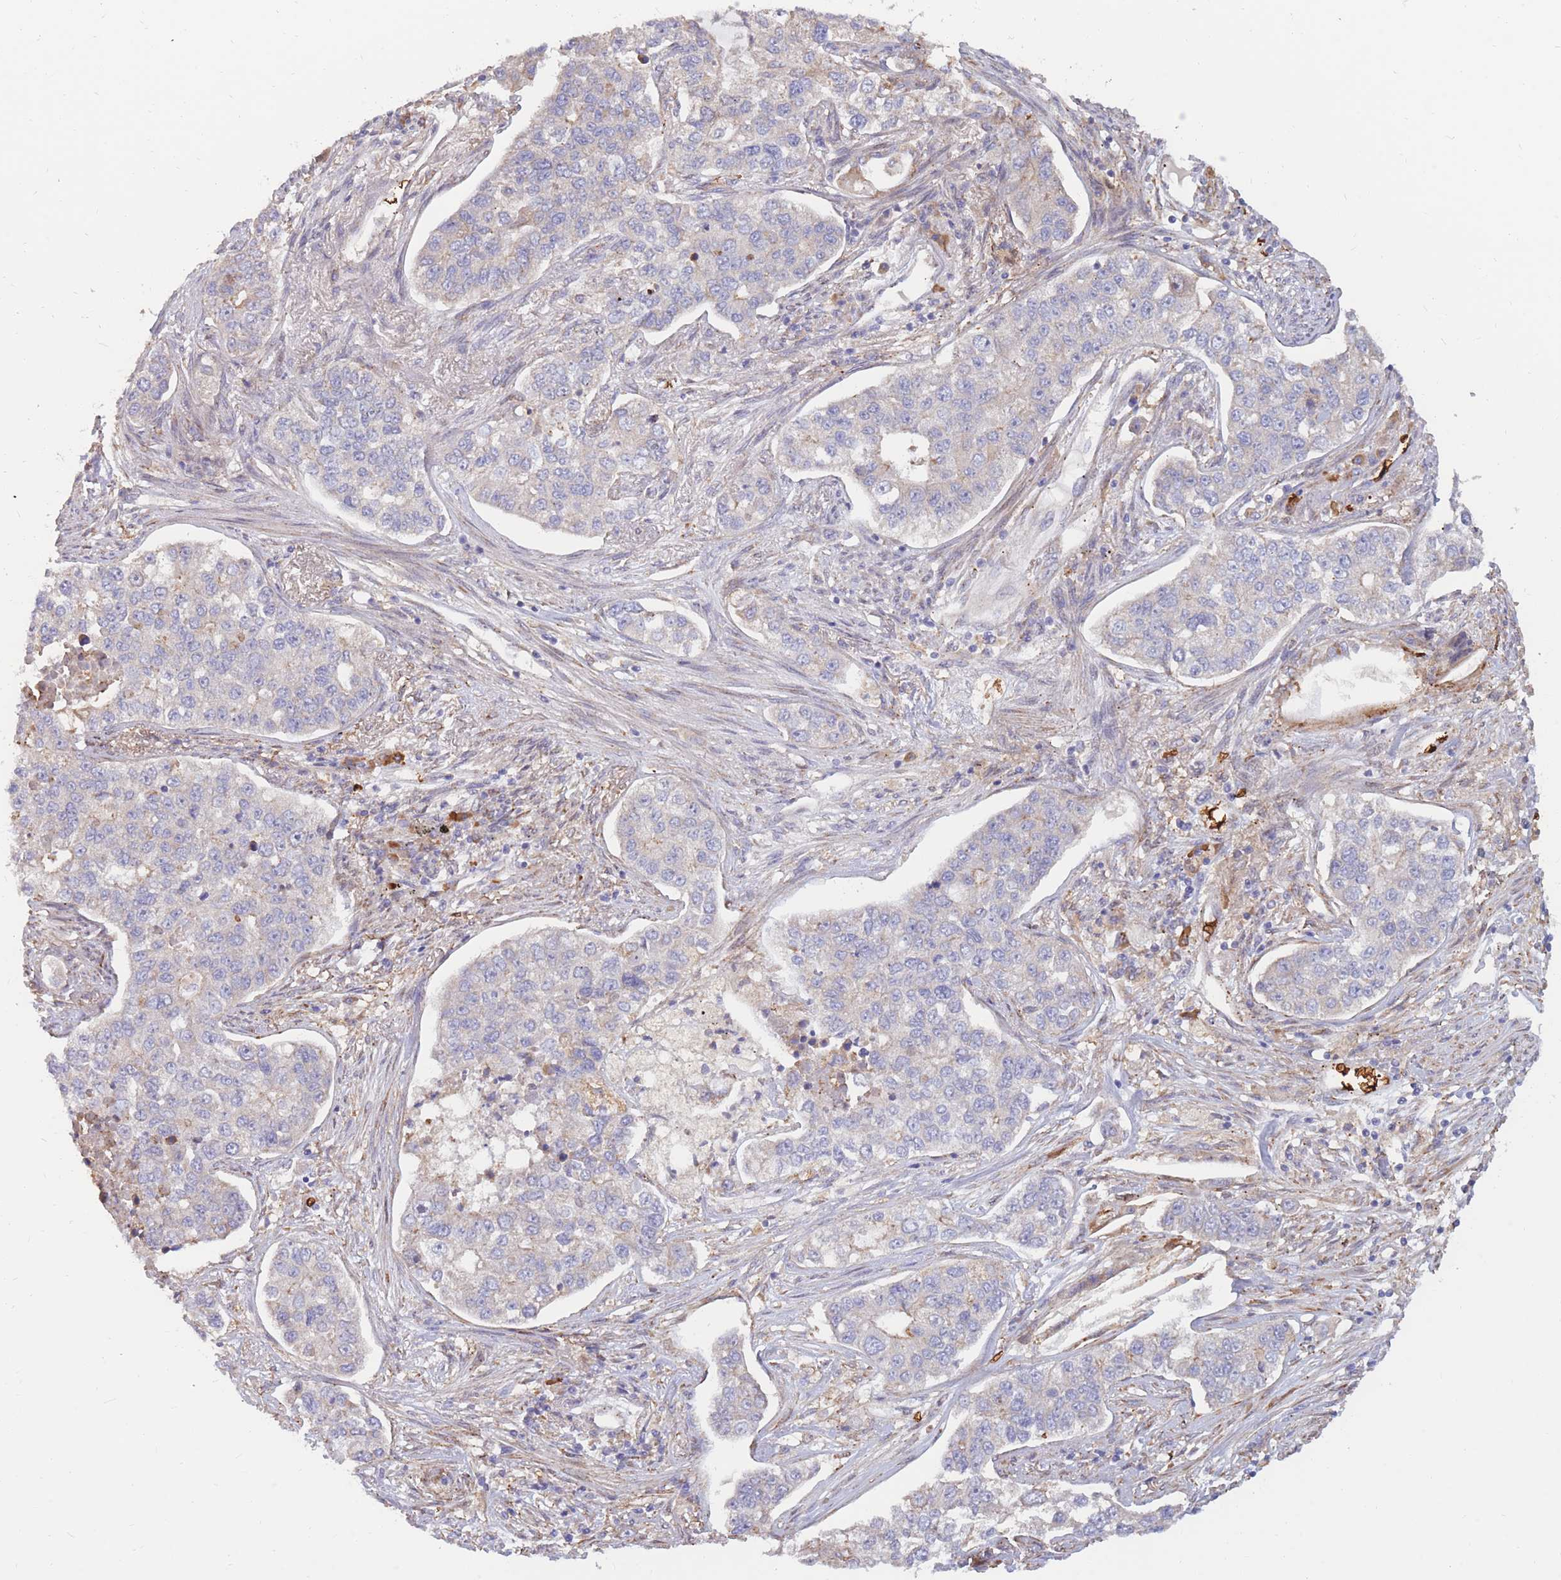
{"staining": {"intensity": "negative", "quantity": "none", "location": "none"}, "tissue": "lung cancer", "cell_type": "Tumor cells", "image_type": "cancer", "snomed": [{"axis": "morphology", "description": "Adenocarcinoma, NOS"}, {"axis": "topography", "description": "Lung"}], "caption": "High power microscopy photomicrograph of an IHC image of adenocarcinoma (lung), revealing no significant expression in tumor cells.", "gene": "ATP10D", "patient": {"sex": "male", "age": 49}}